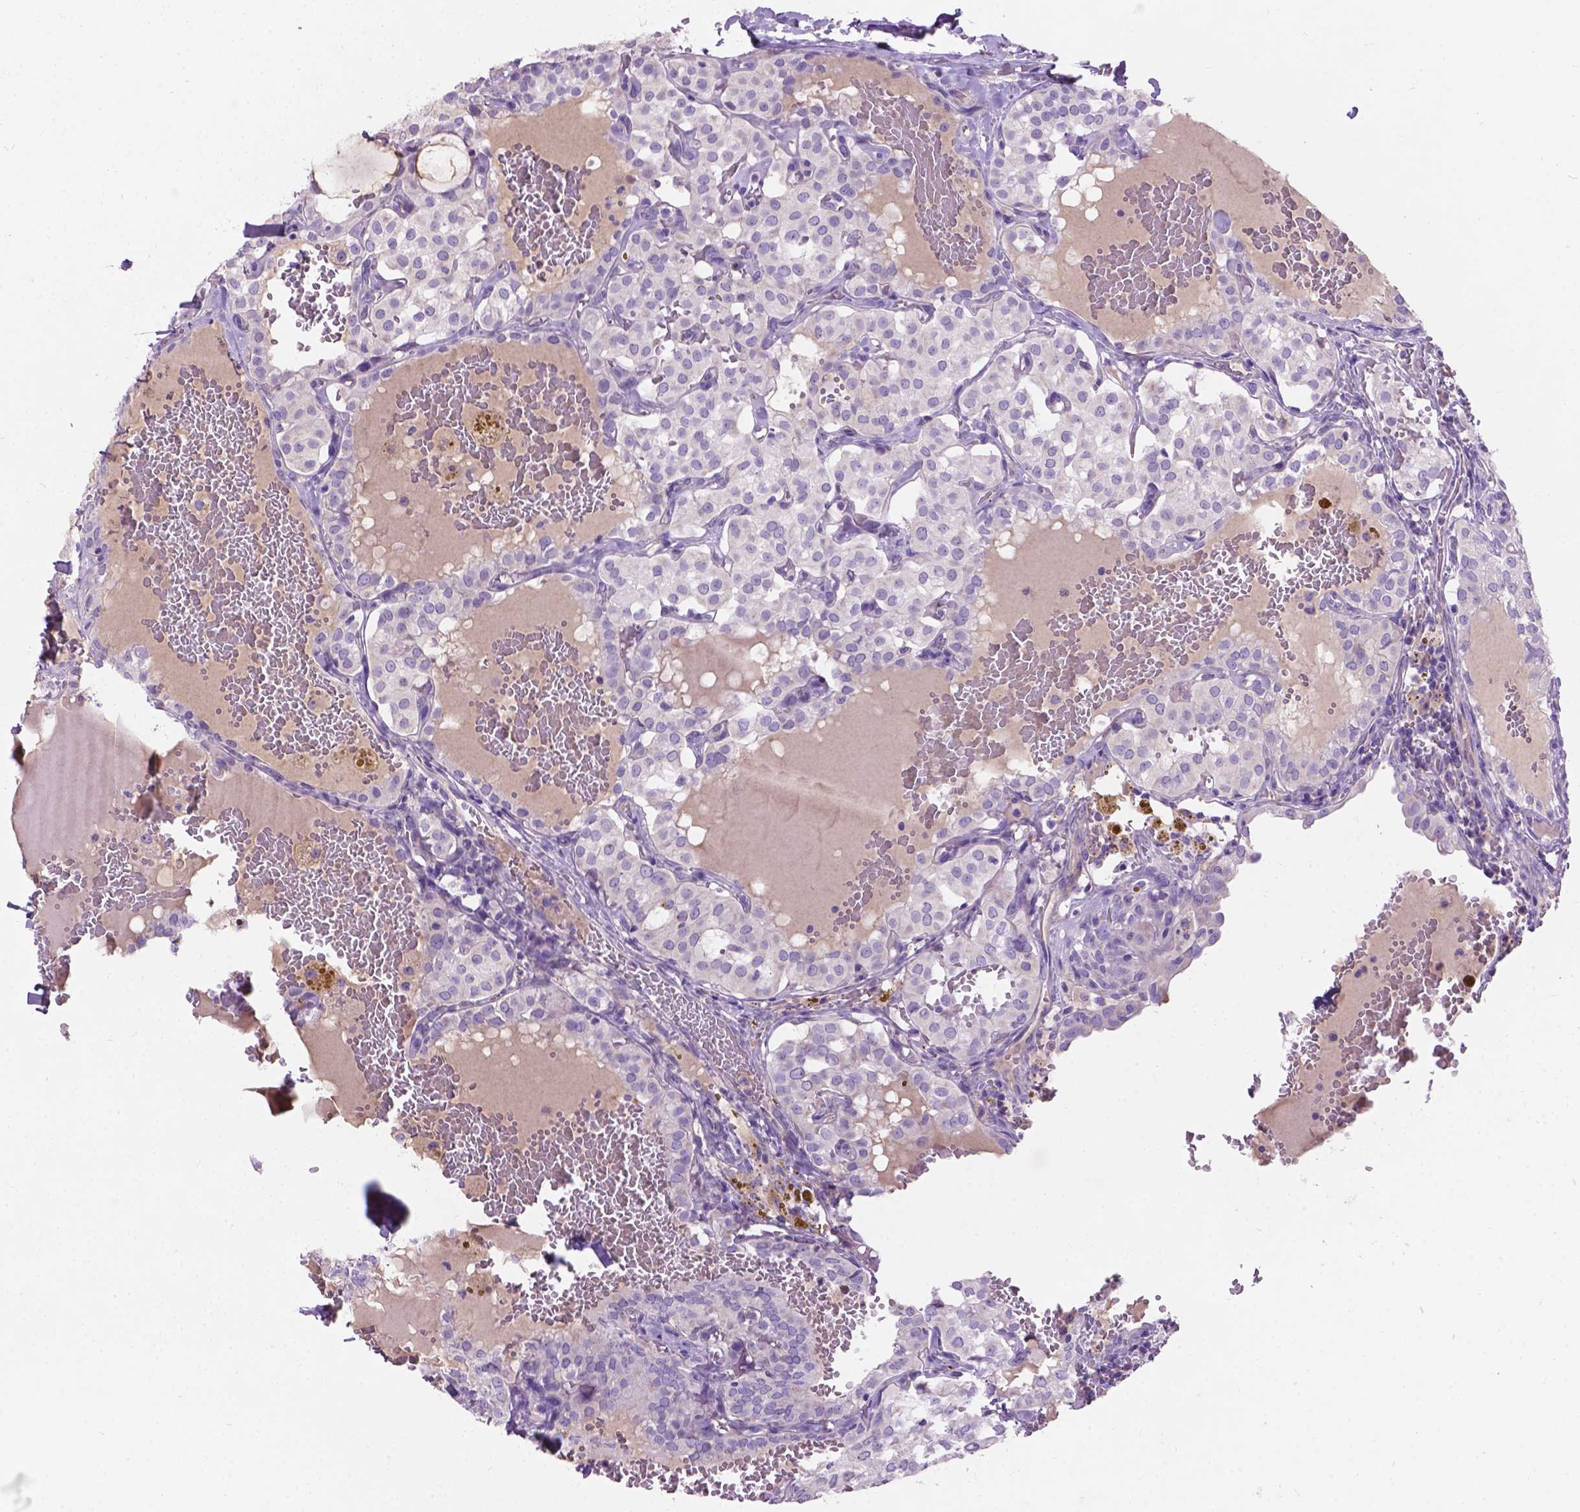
{"staining": {"intensity": "negative", "quantity": "none", "location": "none"}, "tissue": "thyroid cancer", "cell_type": "Tumor cells", "image_type": "cancer", "snomed": [{"axis": "morphology", "description": "Papillary adenocarcinoma, NOS"}, {"axis": "topography", "description": "Thyroid gland"}], "caption": "Immunohistochemistry image of neoplastic tissue: thyroid cancer stained with DAB (3,3'-diaminobenzidine) reveals no significant protein positivity in tumor cells.", "gene": "NOXO1", "patient": {"sex": "male", "age": 20}}